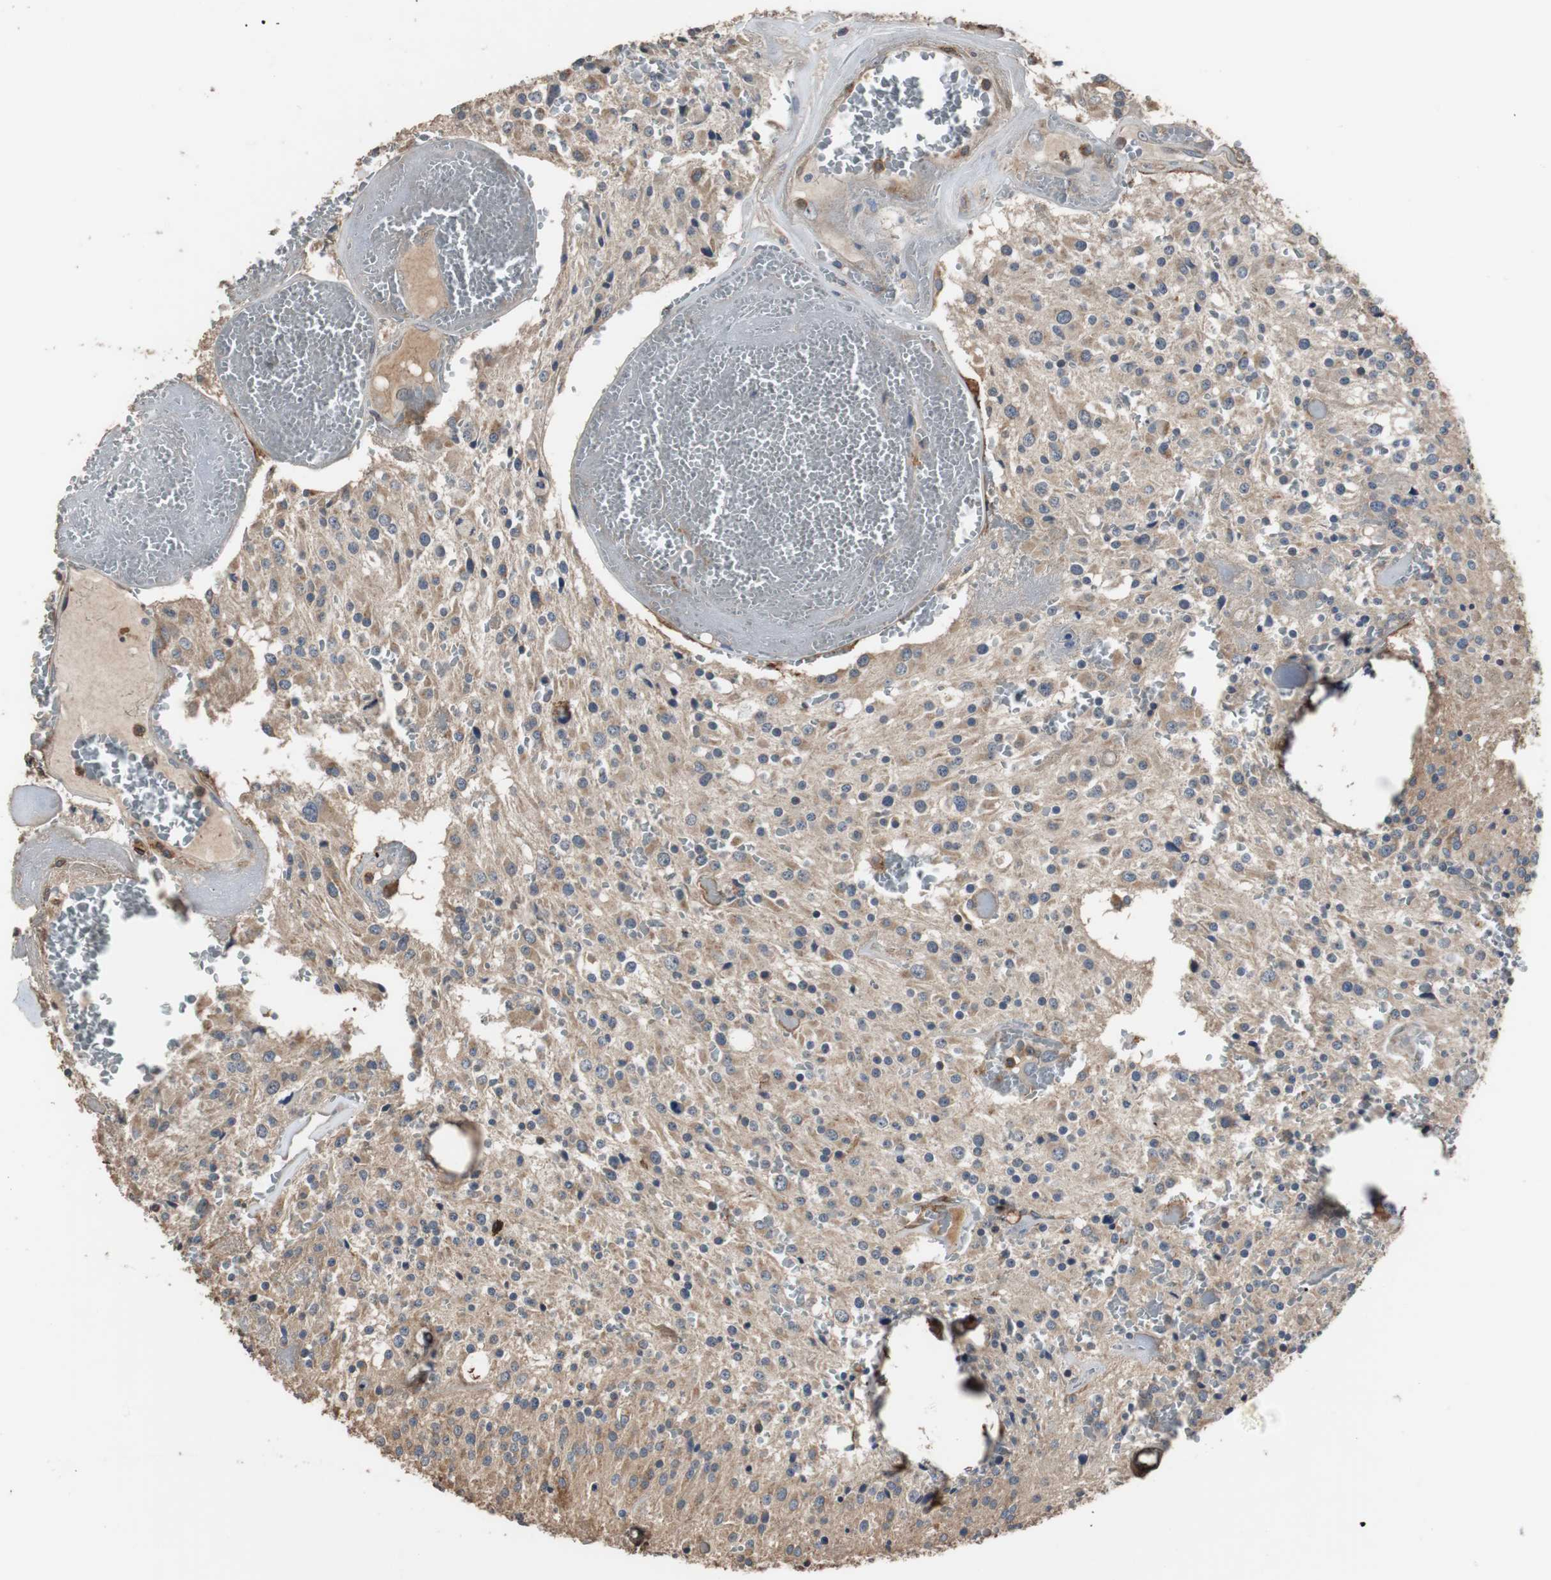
{"staining": {"intensity": "weak", "quantity": "25%-75%", "location": "cytoplasmic/membranous"}, "tissue": "glioma", "cell_type": "Tumor cells", "image_type": "cancer", "snomed": [{"axis": "morphology", "description": "Glioma, malignant, Low grade"}, {"axis": "topography", "description": "Brain"}], "caption": "Protein positivity by immunohistochemistry exhibits weak cytoplasmic/membranous expression in about 25%-75% of tumor cells in glioma.", "gene": "SCIMP", "patient": {"sex": "male", "age": 58}}